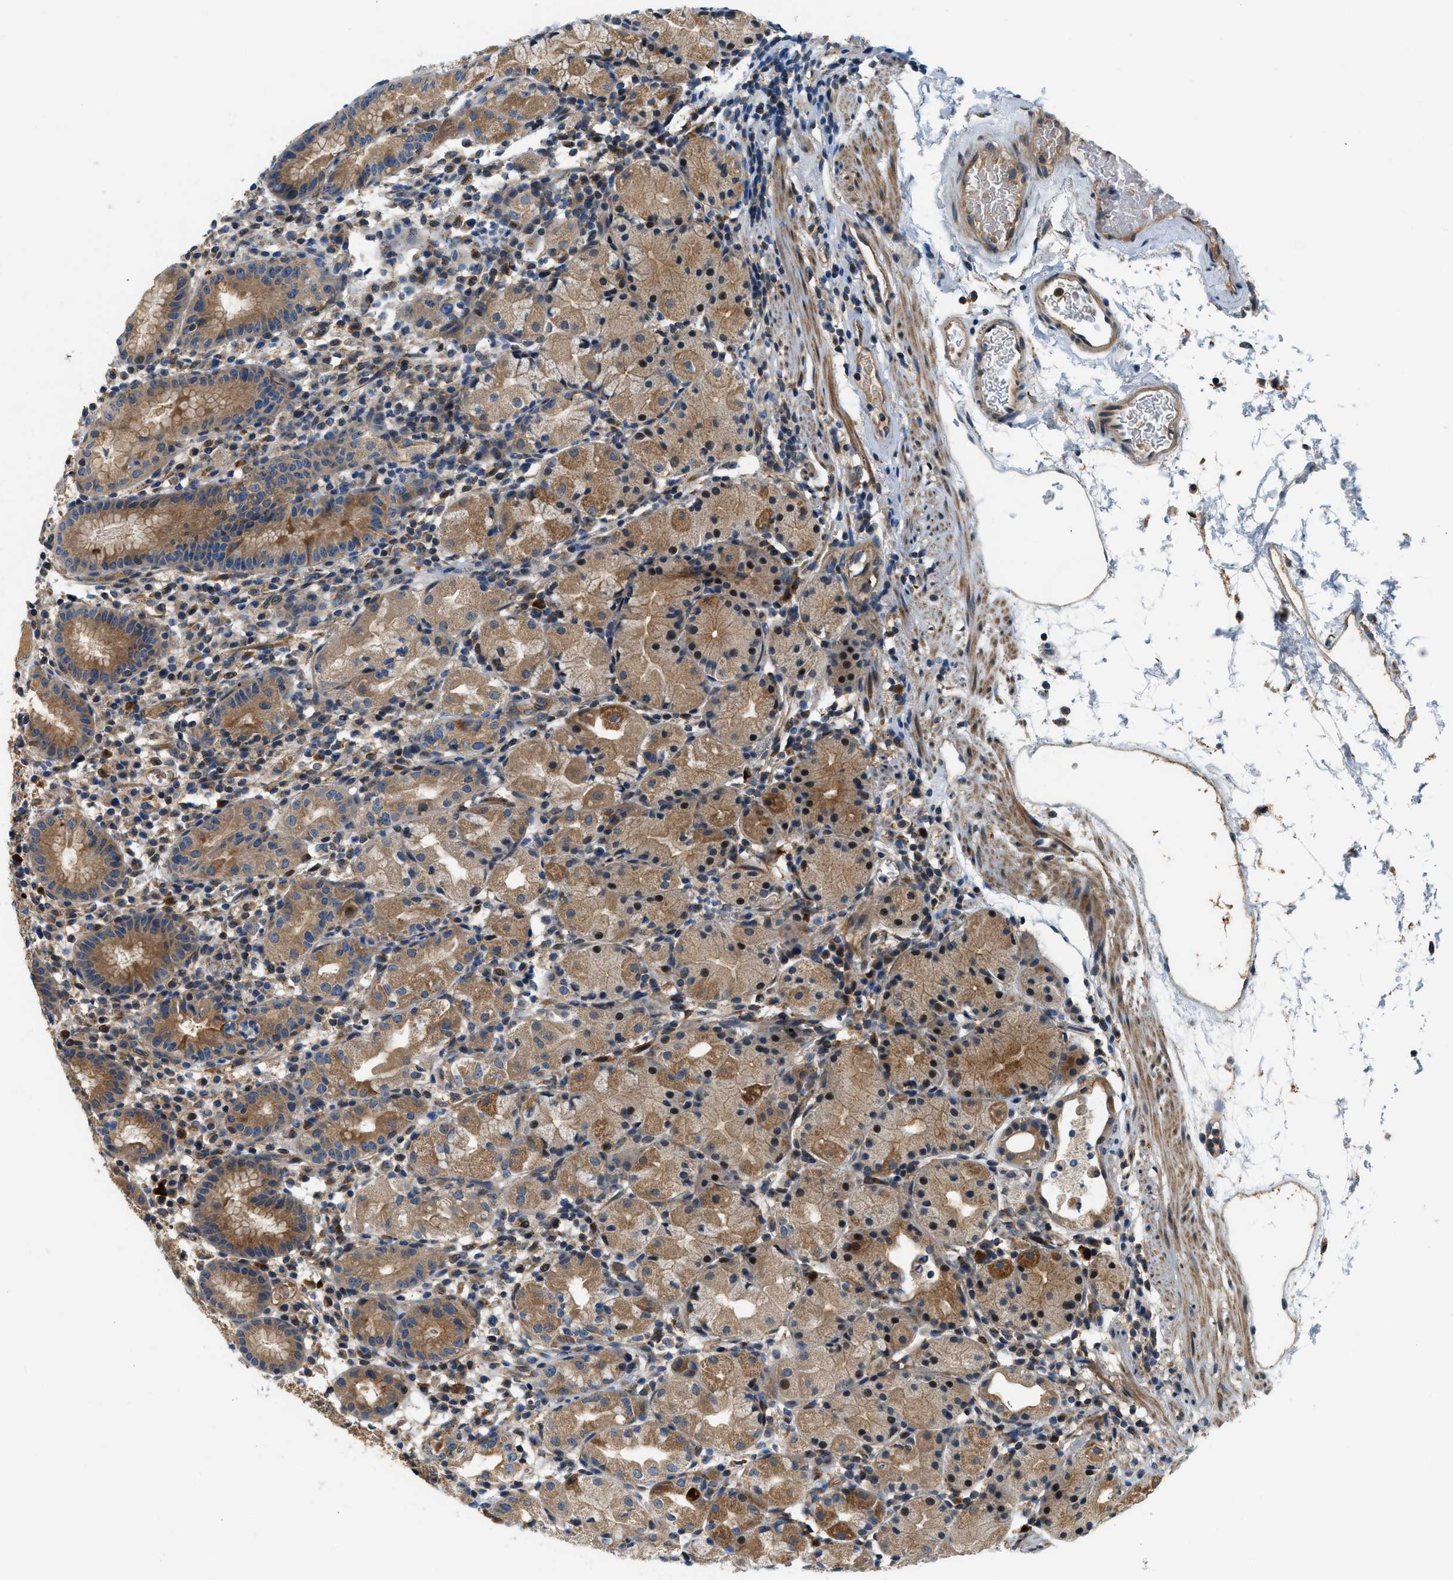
{"staining": {"intensity": "moderate", "quantity": "25%-75%", "location": "cytoplasmic/membranous"}, "tissue": "stomach", "cell_type": "Glandular cells", "image_type": "normal", "snomed": [{"axis": "morphology", "description": "Normal tissue, NOS"}, {"axis": "topography", "description": "Stomach"}, {"axis": "topography", "description": "Stomach, lower"}], "caption": "A brown stain highlights moderate cytoplasmic/membranous expression of a protein in glandular cells of benign human stomach.", "gene": "KCNK1", "patient": {"sex": "female", "age": 75}}